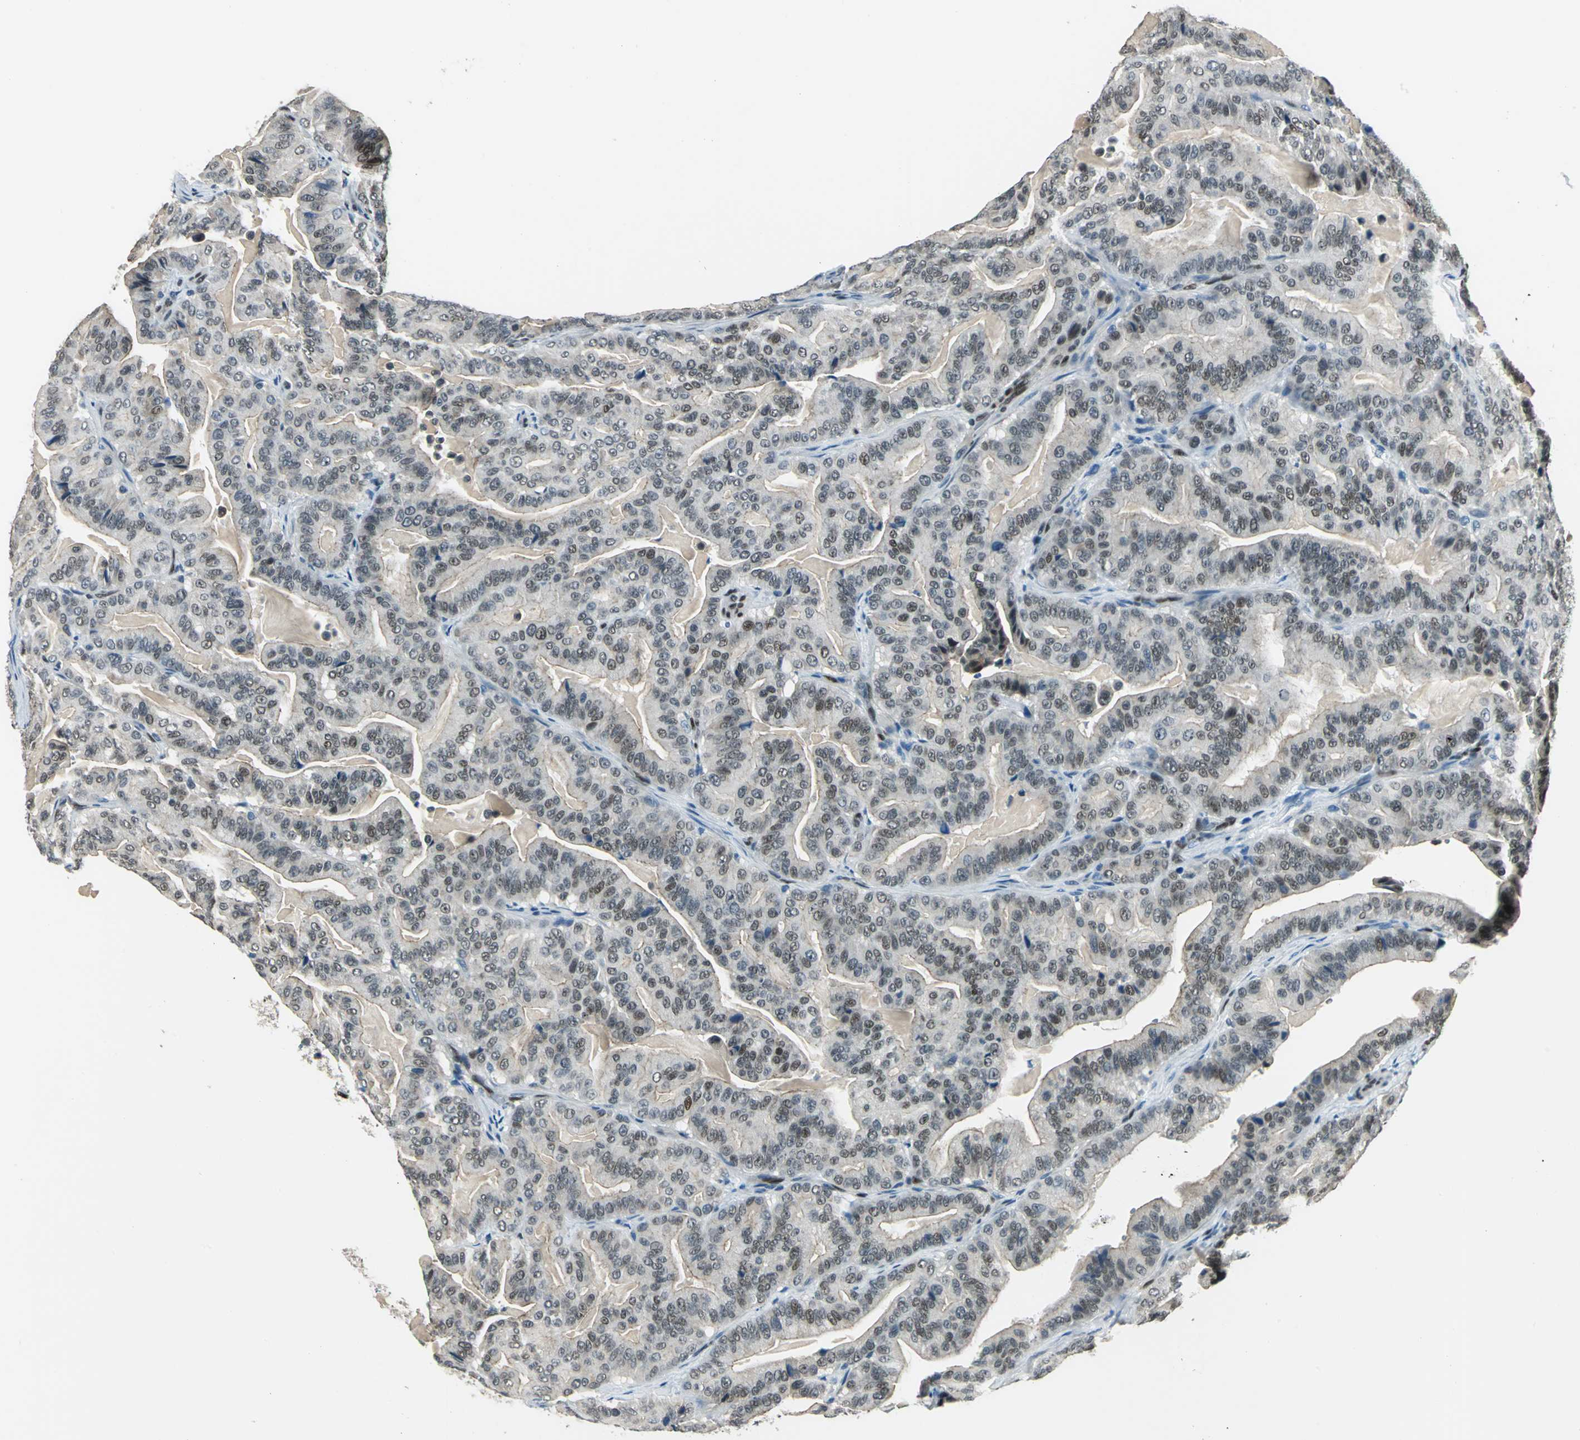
{"staining": {"intensity": "moderate", "quantity": "<25%", "location": "cytoplasmic/membranous,nuclear"}, "tissue": "pancreatic cancer", "cell_type": "Tumor cells", "image_type": "cancer", "snomed": [{"axis": "morphology", "description": "Adenocarcinoma, NOS"}, {"axis": "topography", "description": "Pancreas"}], "caption": "Adenocarcinoma (pancreatic) stained for a protein displays moderate cytoplasmic/membranous and nuclear positivity in tumor cells.", "gene": "NFIA", "patient": {"sex": "male", "age": 63}}